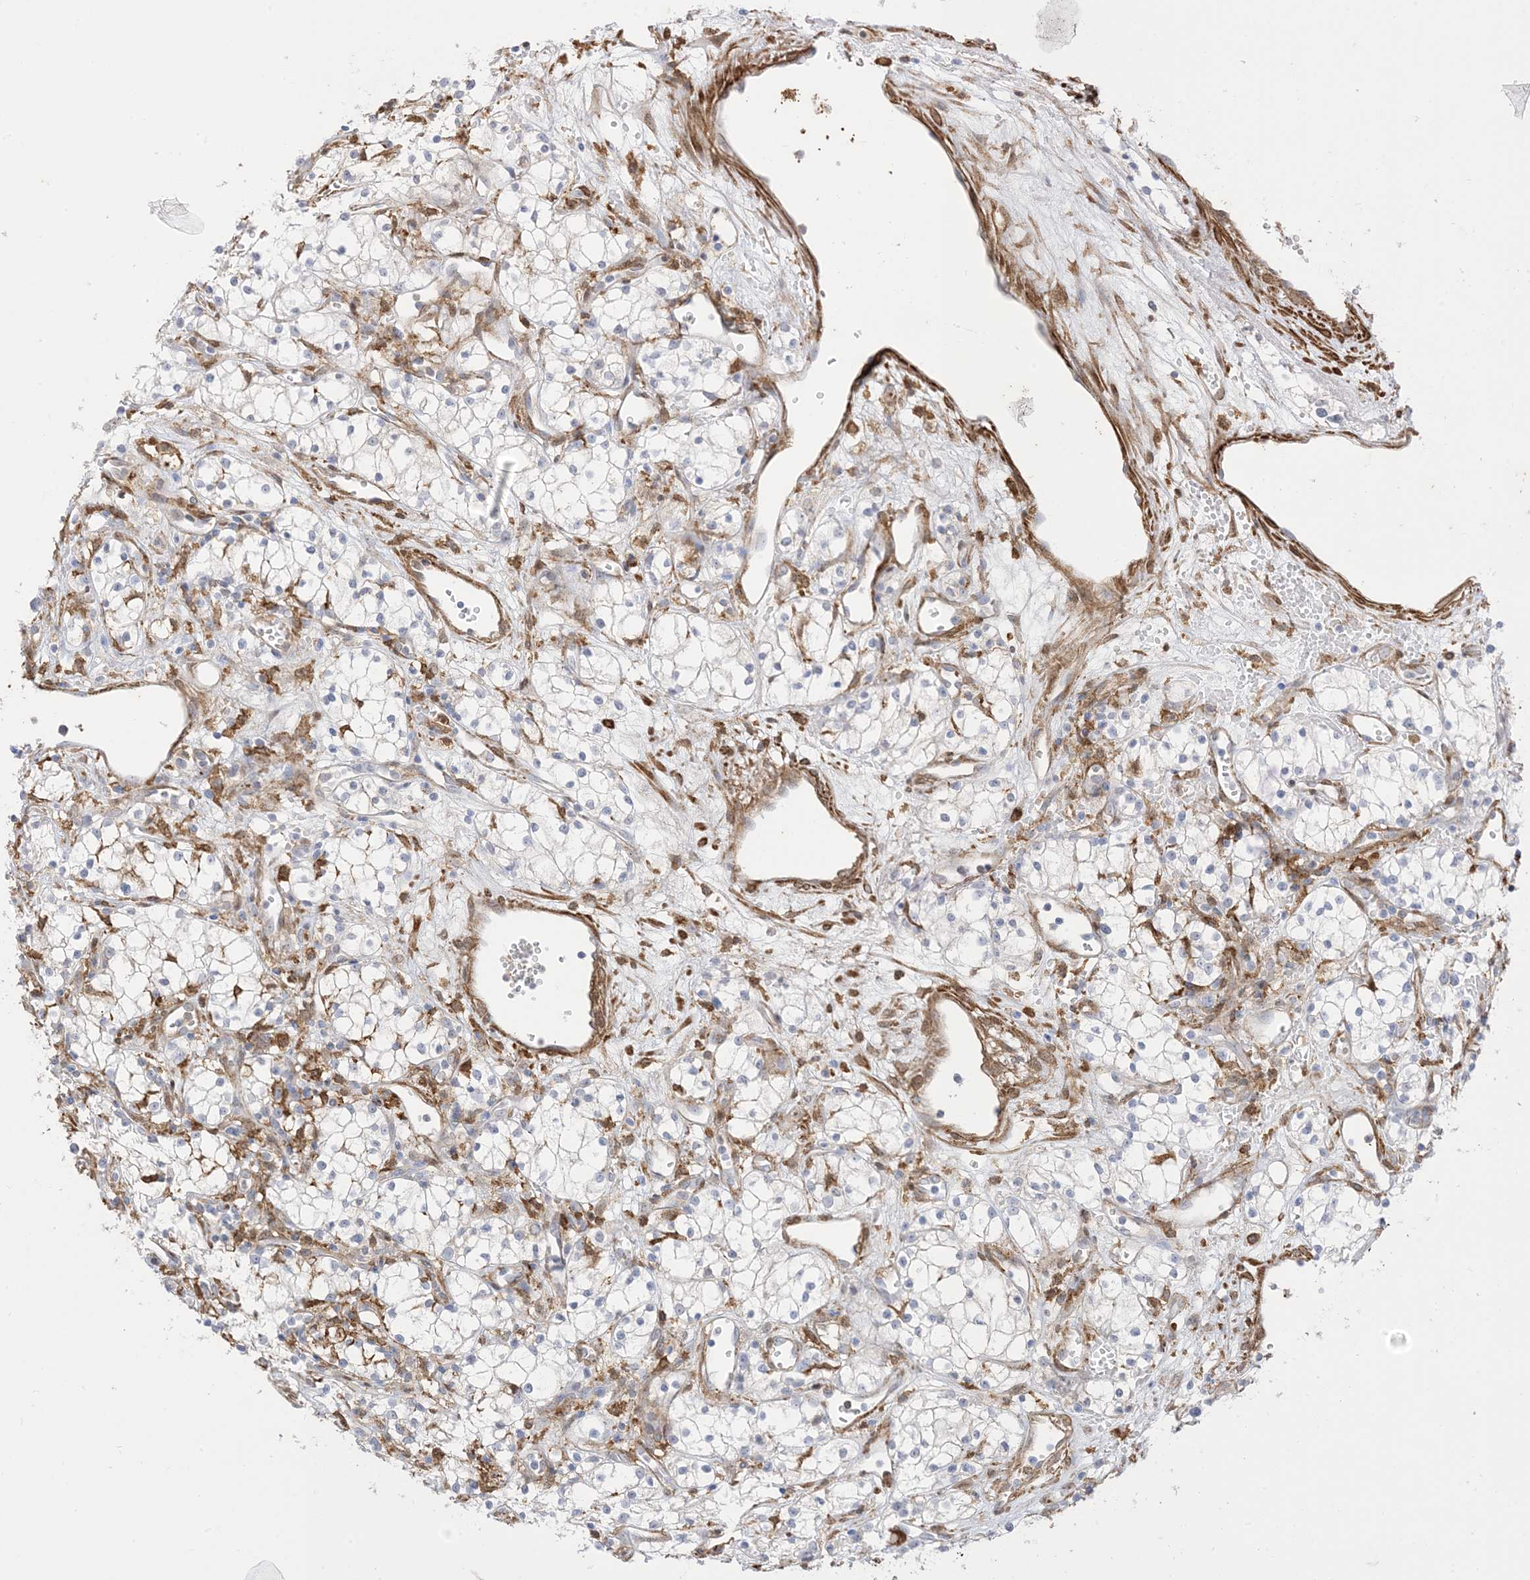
{"staining": {"intensity": "negative", "quantity": "none", "location": "none"}, "tissue": "renal cancer", "cell_type": "Tumor cells", "image_type": "cancer", "snomed": [{"axis": "morphology", "description": "Adenocarcinoma, NOS"}, {"axis": "topography", "description": "Kidney"}], "caption": "The photomicrograph demonstrates no staining of tumor cells in renal cancer (adenocarcinoma). The staining is performed using DAB (3,3'-diaminobenzidine) brown chromogen with nuclei counter-stained in using hematoxylin.", "gene": "GSN", "patient": {"sex": "male", "age": 59}}